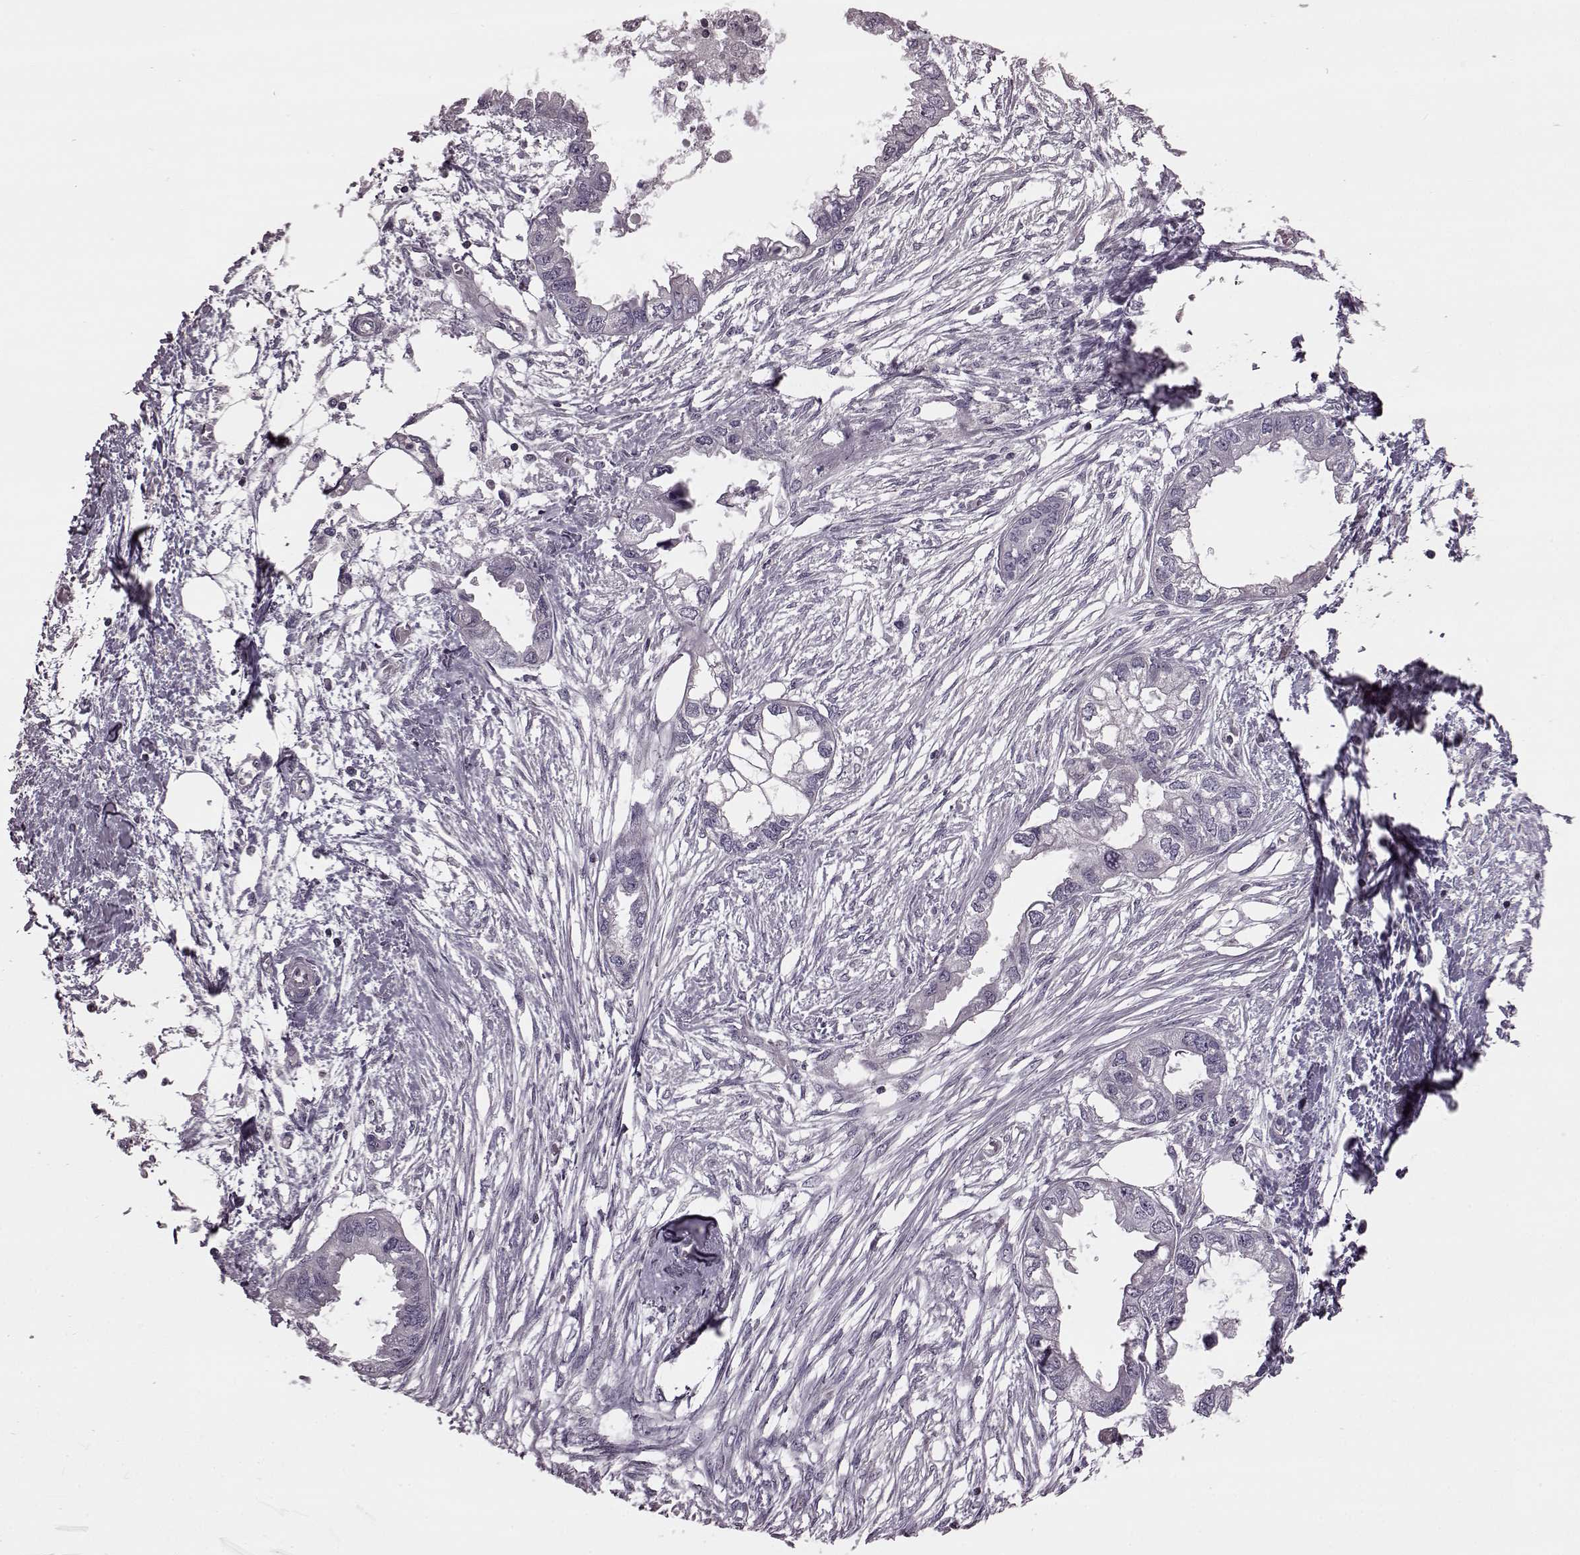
{"staining": {"intensity": "negative", "quantity": "none", "location": "none"}, "tissue": "endometrial cancer", "cell_type": "Tumor cells", "image_type": "cancer", "snomed": [{"axis": "morphology", "description": "Adenocarcinoma, NOS"}, {"axis": "morphology", "description": "Adenocarcinoma, metastatic, NOS"}, {"axis": "topography", "description": "Adipose tissue"}, {"axis": "topography", "description": "Endometrium"}], "caption": "An image of endometrial cancer (adenocarcinoma) stained for a protein shows no brown staining in tumor cells.", "gene": "CDC42SE1", "patient": {"sex": "female", "age": 67}}